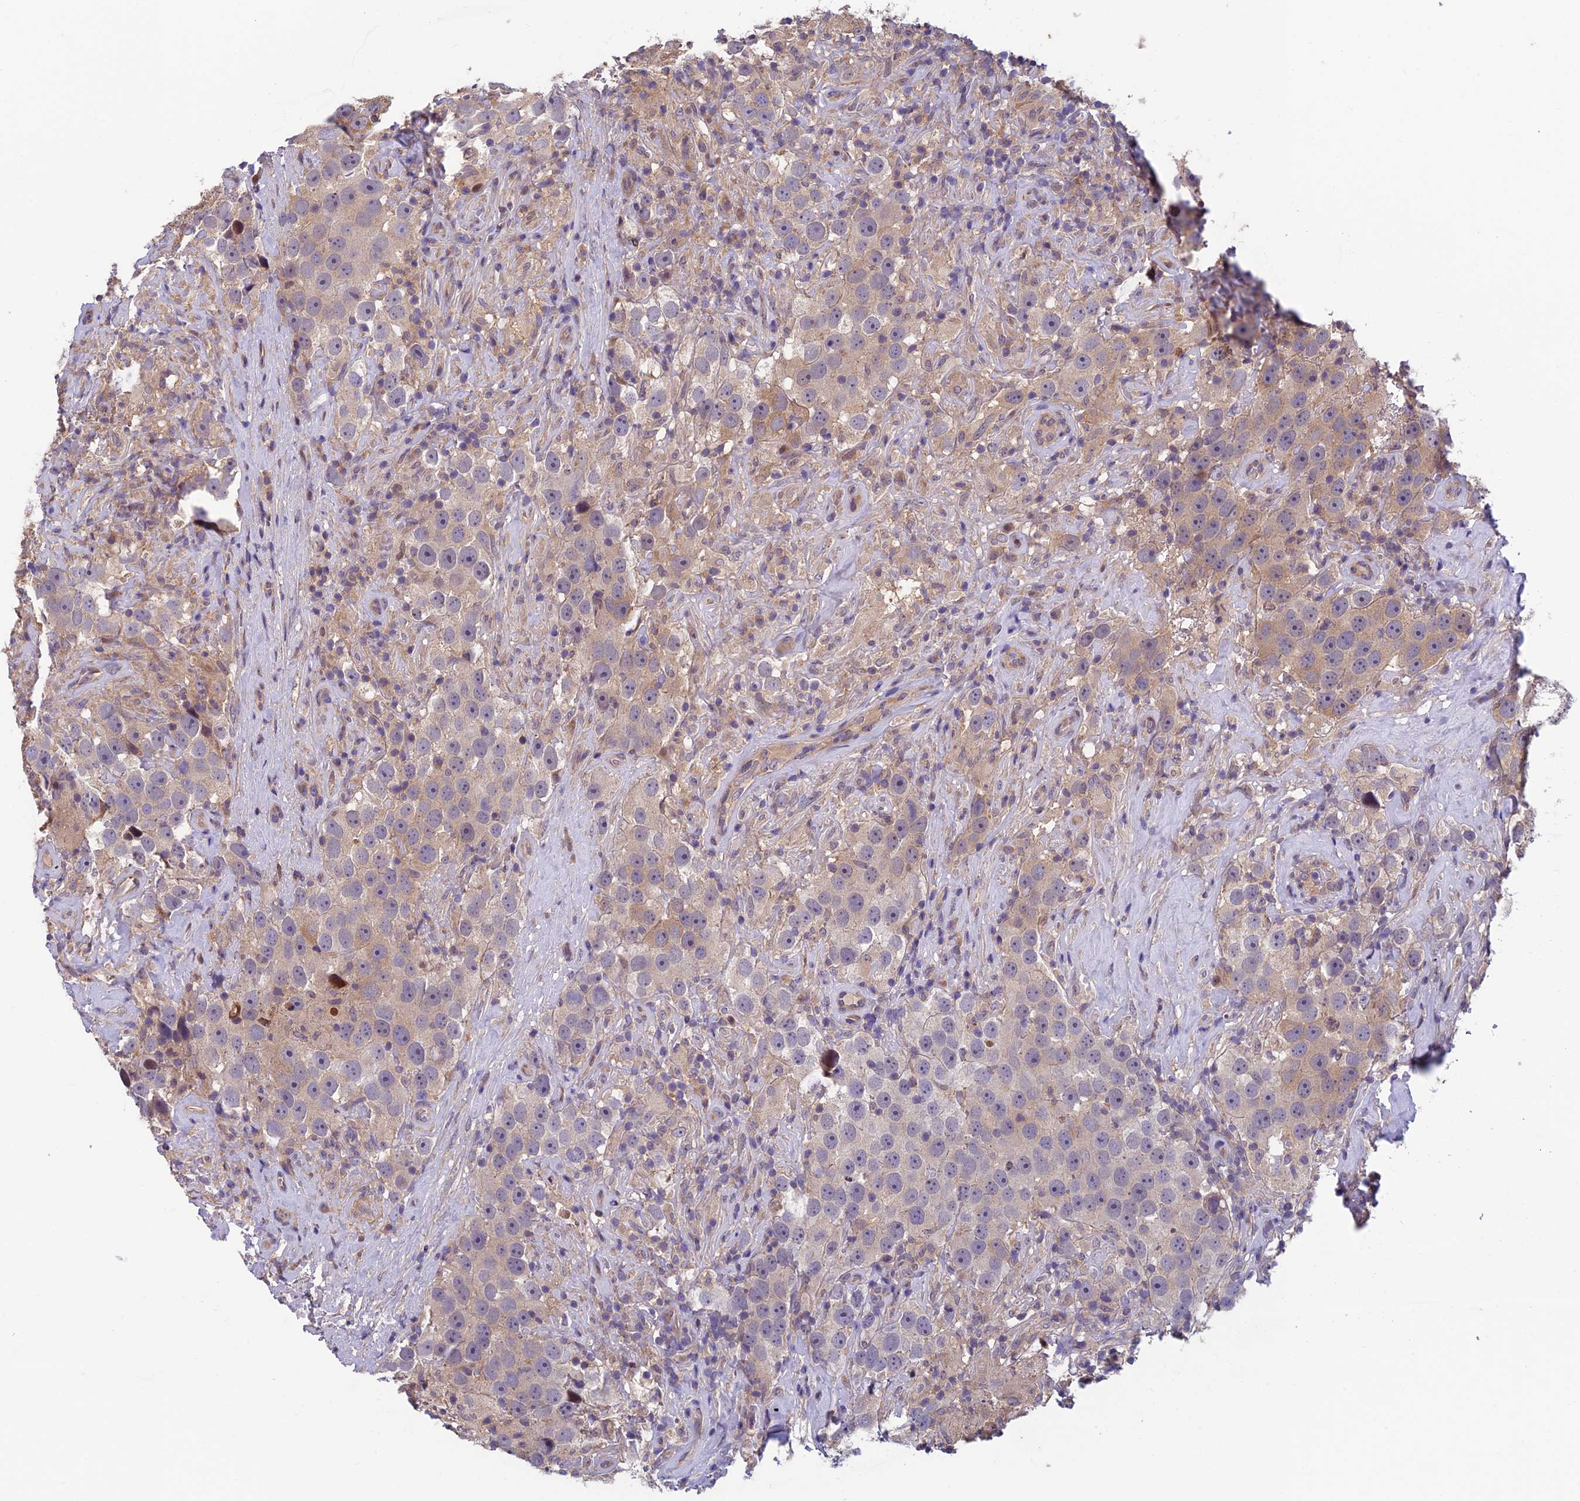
{"staining": {"intensity": "weak", "quantity": "<25%", "location": "cytoplasmic/membranous"}, "tissue": "testis cancer", "cell_type": "Tumor cells", "image_type": "cancer", "snomed": [{"axis": "morphology", "description": "Seminoma, NOS"}, {"axis": "topography", "description": "Testis"}], "caption": "The photomicrograph reveals no staining of tumor cells in seminoma (testis). (Stains: DAB IHC with hematoxylin counter stain, Microscopy: brightfield microscopy at high magnification).", "gene": "HECA", "patient": {"sex": "male", "age": 49}}